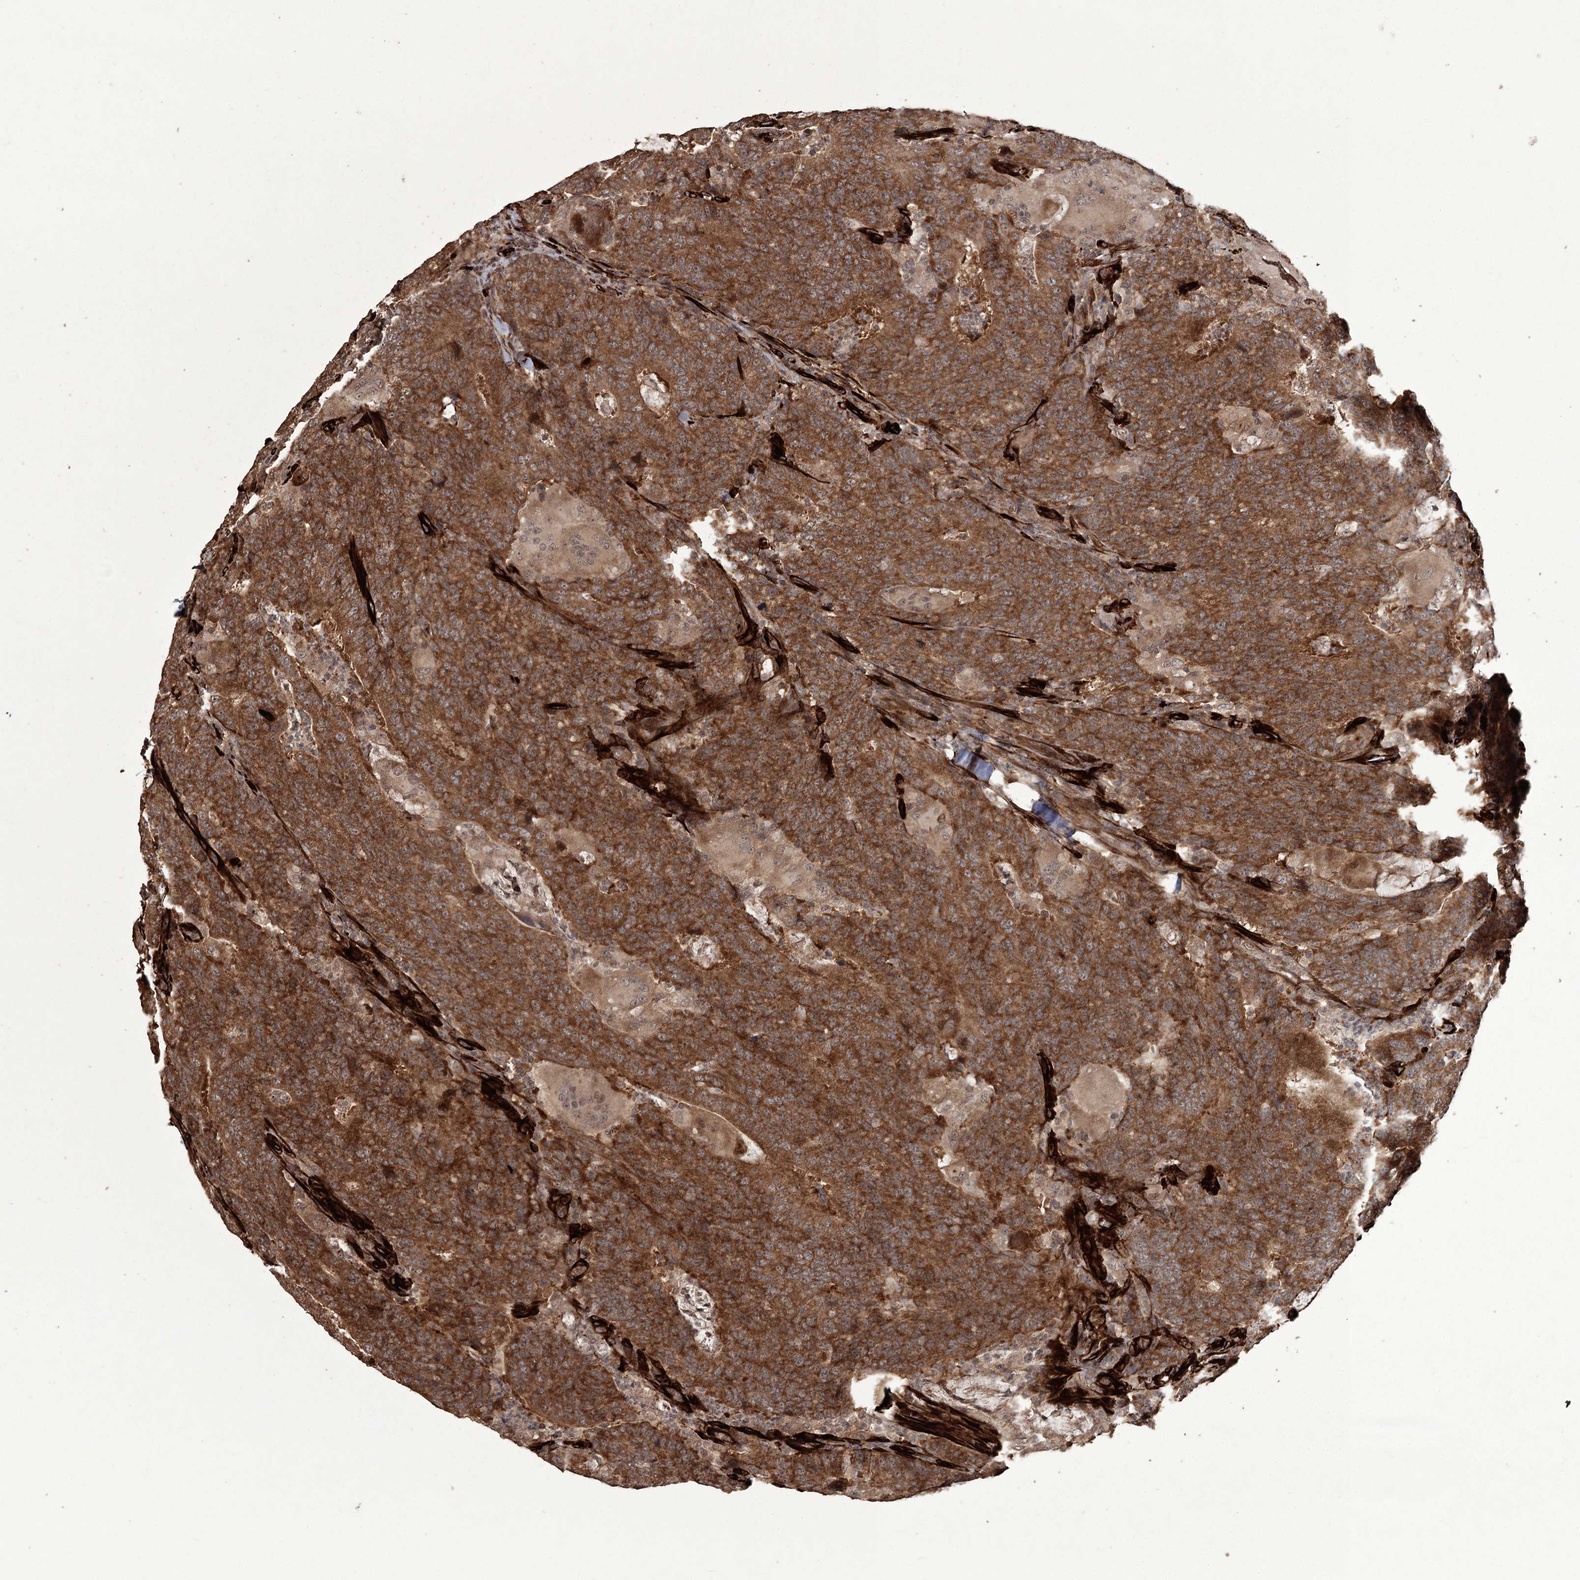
{"staining": {"intensity": "strong", "quantity": ">75%", "location": "cytoplasmic/membranous"}, "tissue": "colorectal cancer", "cell_type": "Tumor cells", "image_type": "cancer", "snomed": [{"axis": "morphology", "description": "Normal tissue, NOS"}, {"axis": "morphology", "description": "Adenocarcinoma, NOS"}, {"axis": "topography", "description": "Colon"}], "caption": "Immunohistochemical staining of colorectal cancer exhibits strong cytoplasmic/membranous protein staining in about >75% of tumor cells.", "gene": "RPAP3", "patient": {"sex": "female", "age": 75}}